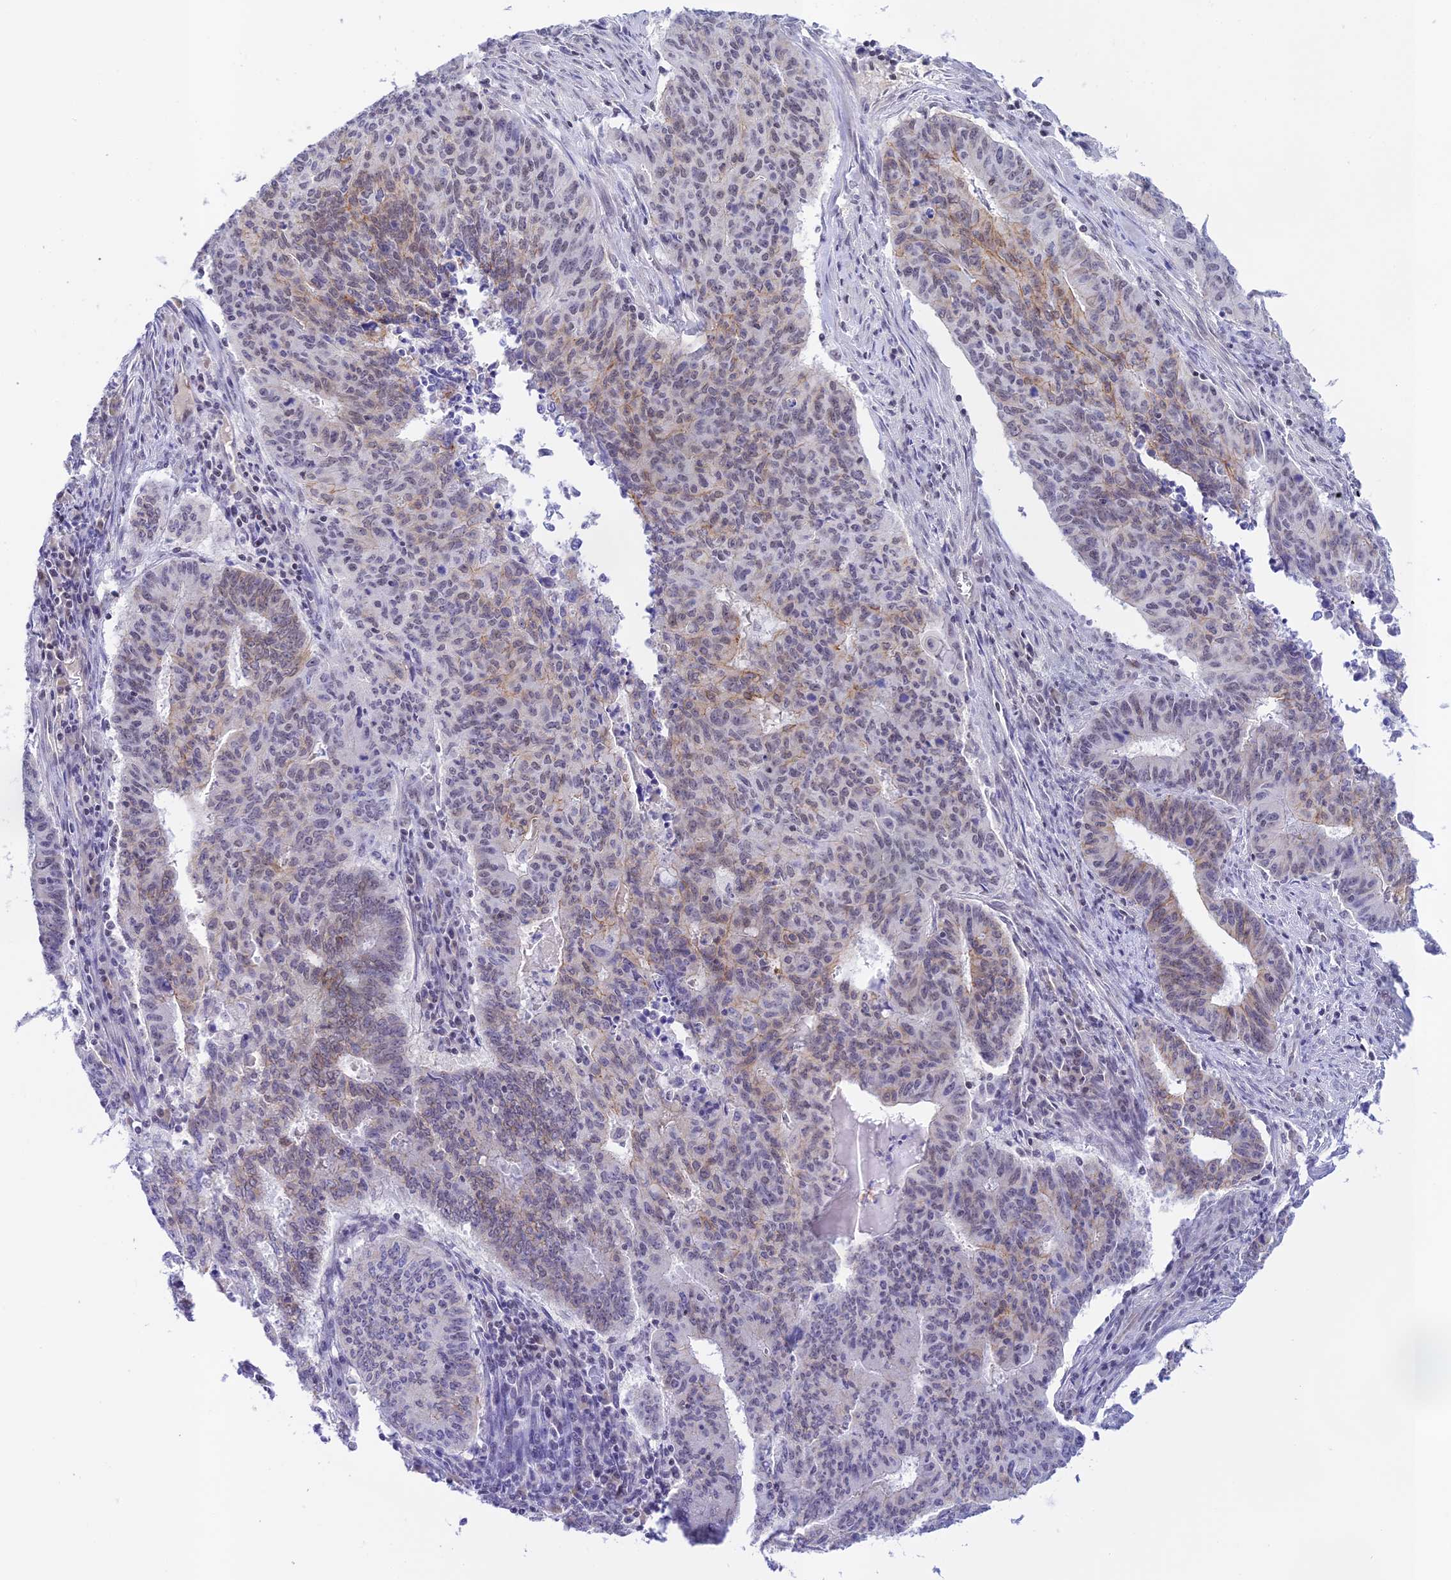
{"staining": {"intensity": "weak", "quantity": "<25%", "location": "cytoplasmic/membranous"}, "tissue": "endometrial cancer", "cell_type": "Tumor cells", "image_type": "cancer", "snomed": [{"axis": "morphology", "description": "Adenocarcinoma, NOS"}, {"axis": "topography", "description": "Endometrium"}], "caption": "Immunohistochemical staining of human endometrial cancer (adenocarcinoma) reveals no significant expression in tumor cells. (DAB IHC with hematoxylin counter stain).", "gene": "THAP11", "patient": {"sex": "female", "age": 59}}